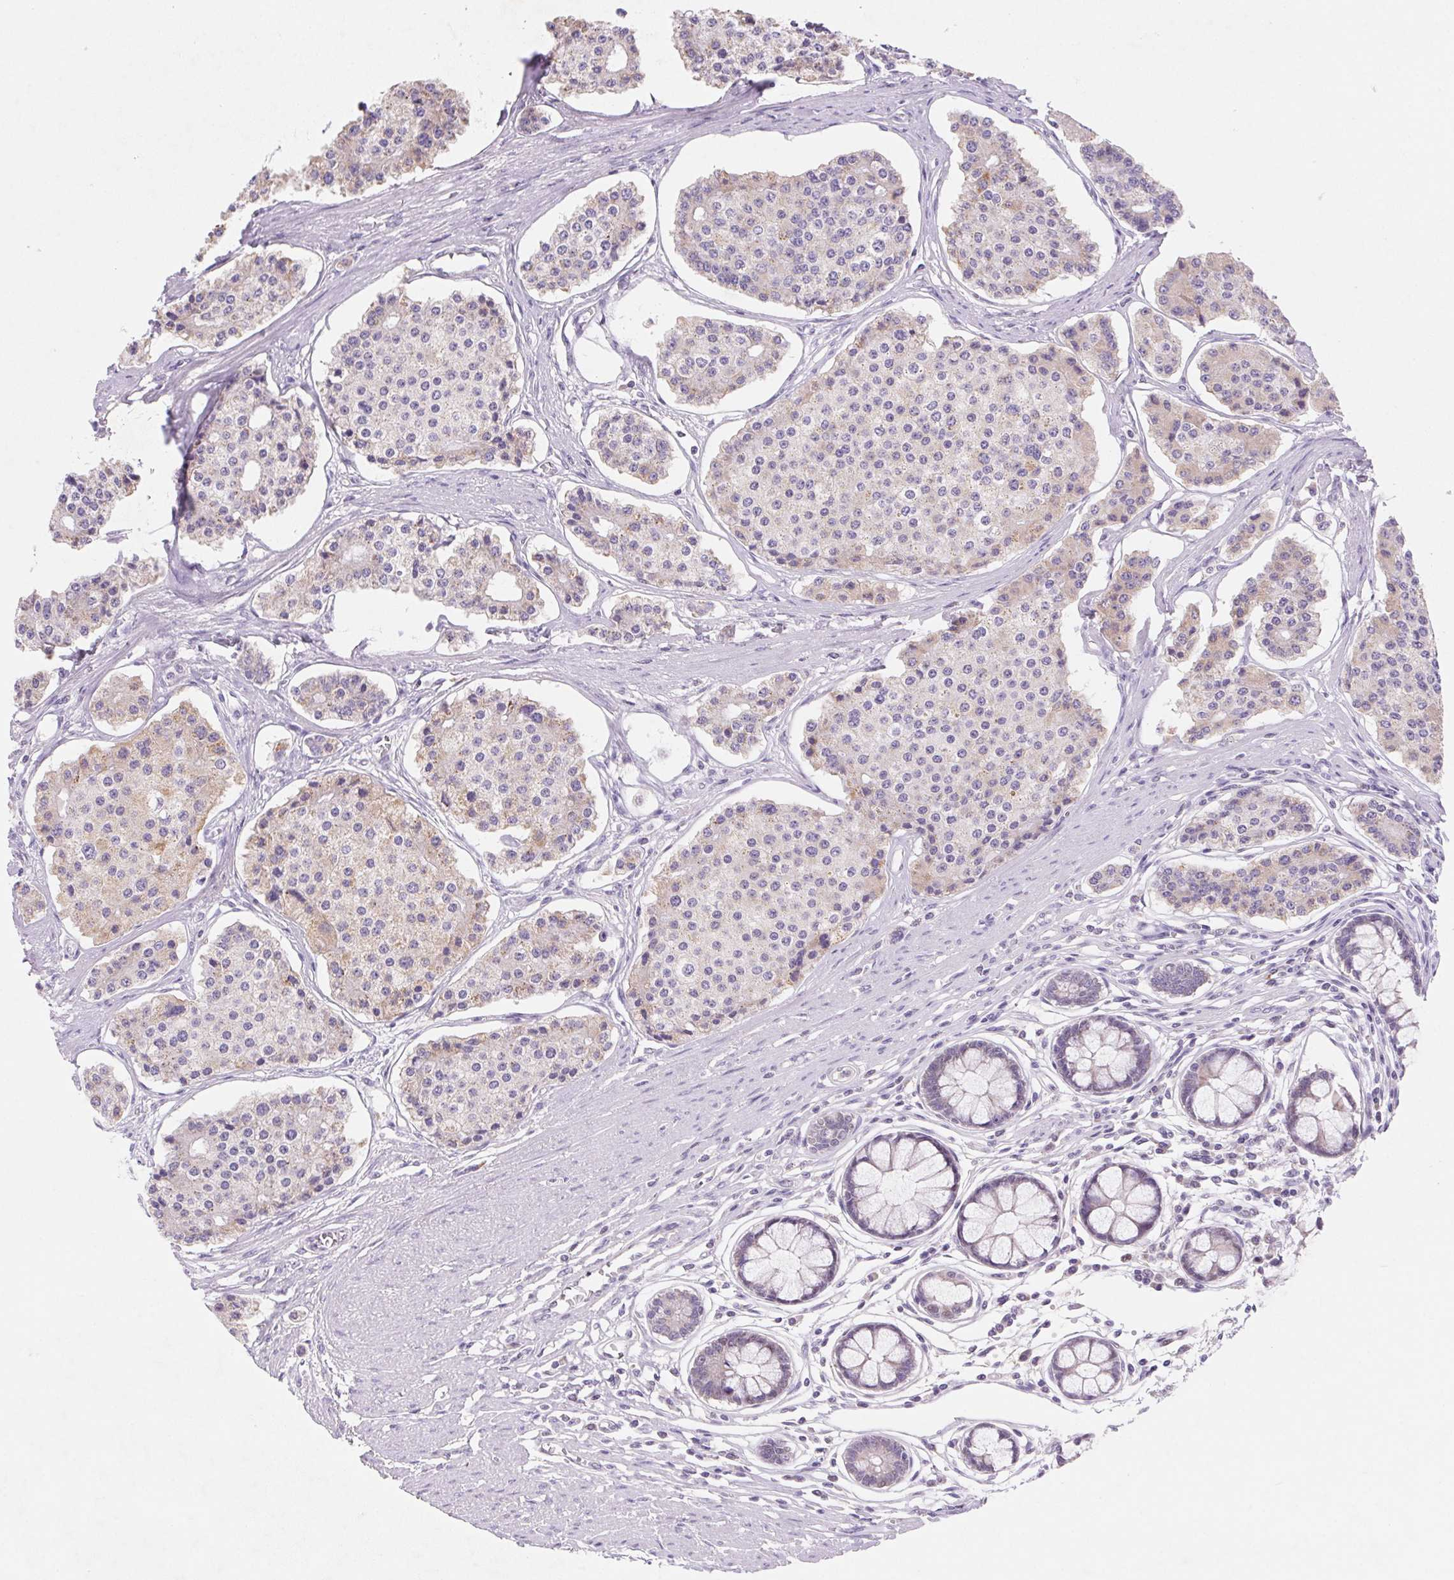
{"staining": {"intensity": "negative", "quantity": "none", "location": "none"}, "tissue": "carcinoid", "cell_type": "Tumor cells", "image_type": "cancer", "snomed": [{"axis": "morphology", "description": "Carcinoid, malignant, NOS"}, {"axis": "topography", "description": "Small intestine"}], "caption": "Immunohistochemistry (IHC) image of carcinoid stained for a protein (brown), which displays no expression in tumor cells.", "gene": "DPPA5", "patient": {"sex": "female", "age": 65}}